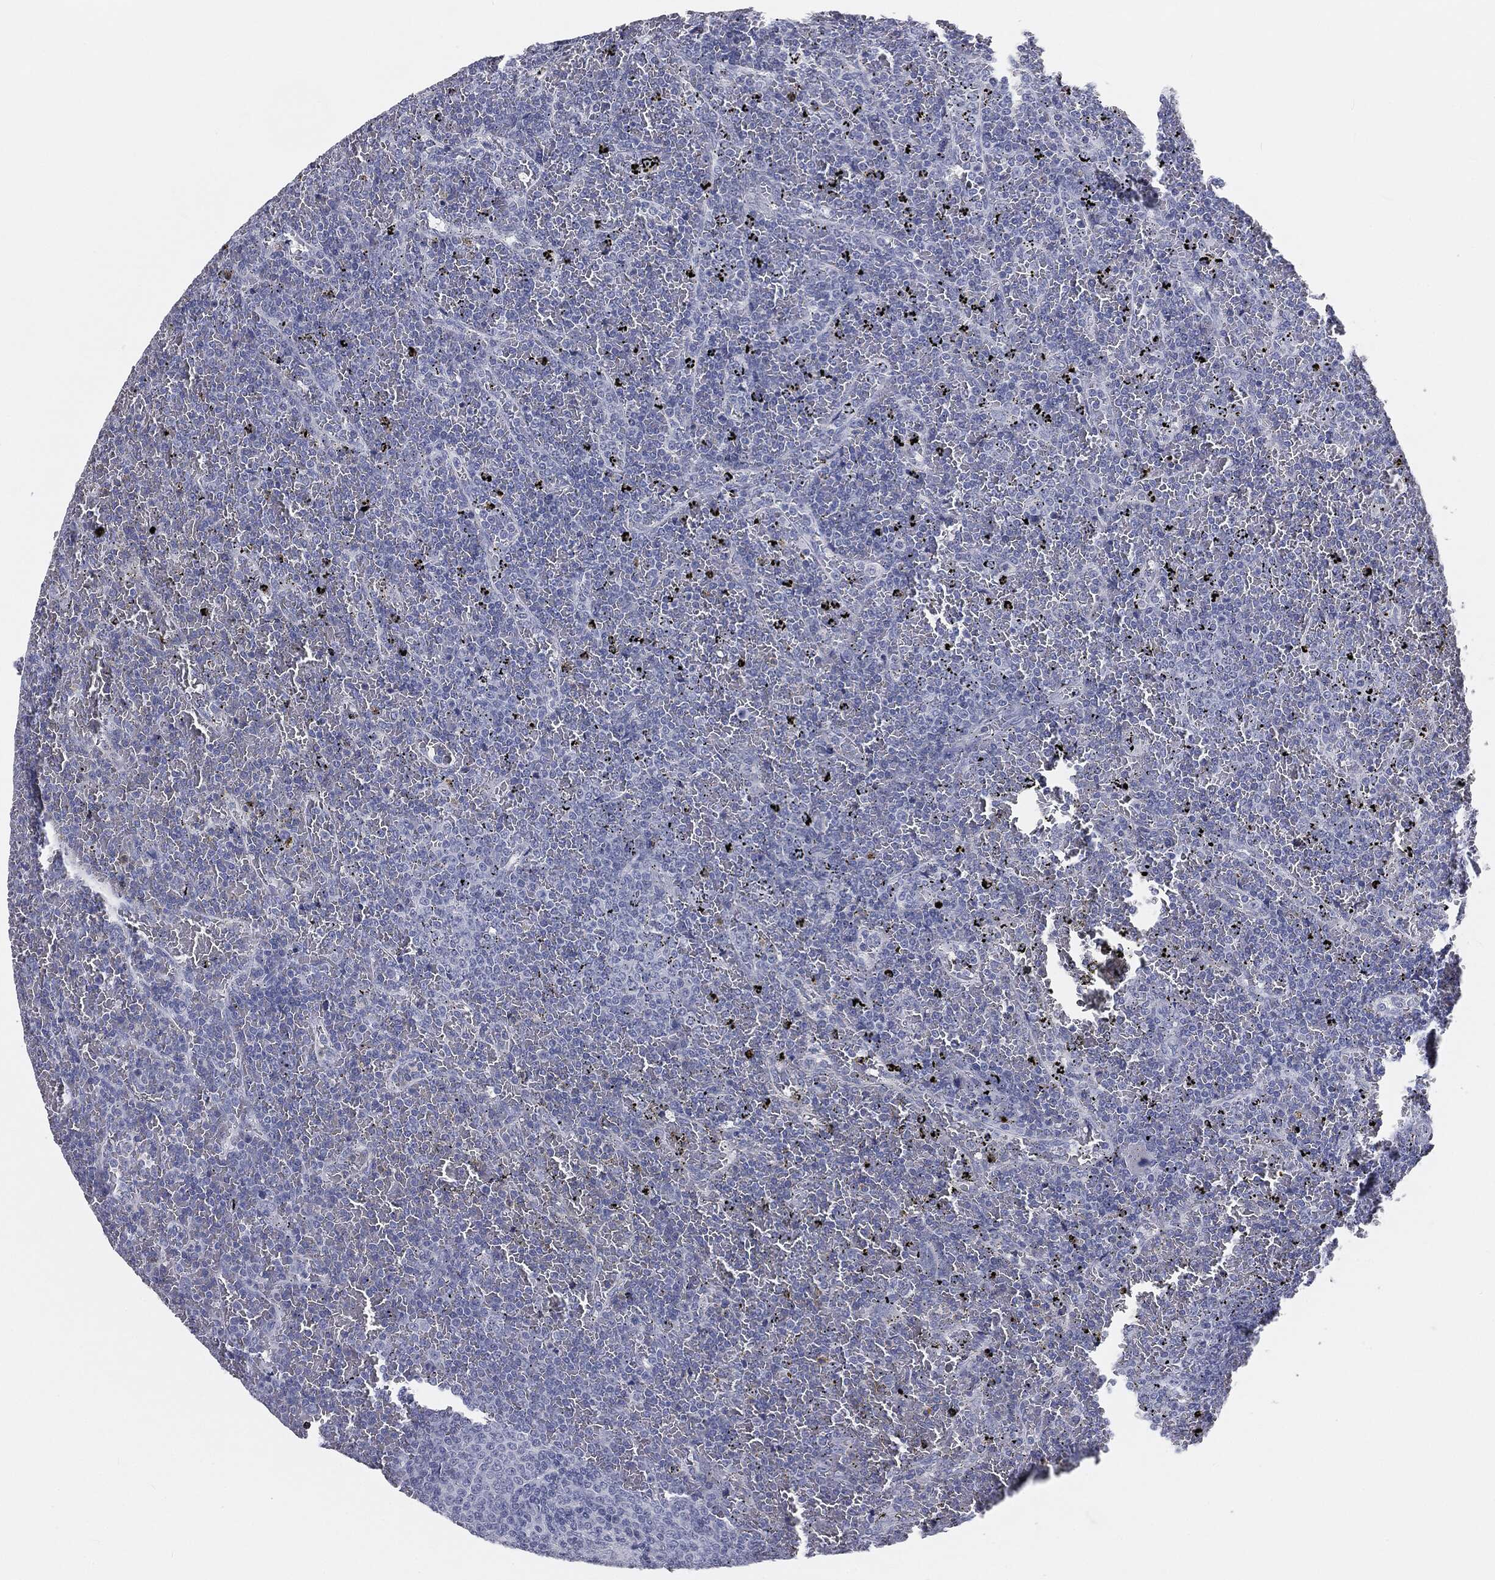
{"staining": {"intensity": "negative", "quantity": "none", "location": "none"}, "tissue": "lymphoma", "cell_type": "Tumor cells", "image_type": "cancer", "snomed": [{"axis": "morphology", "description": "Malignant lymphoma, non-Hodgkin's type, Low grade"}, {"axis": "topography", "description": "Spleen"}], "caption": "Low-grade malignant lymphoma, non-Hodgkin's type was stained to show a protein in brown. There is no significant staining in tumor cells.", "gene": "PRAME", "patient": {"sex": "female", "age": 77}}